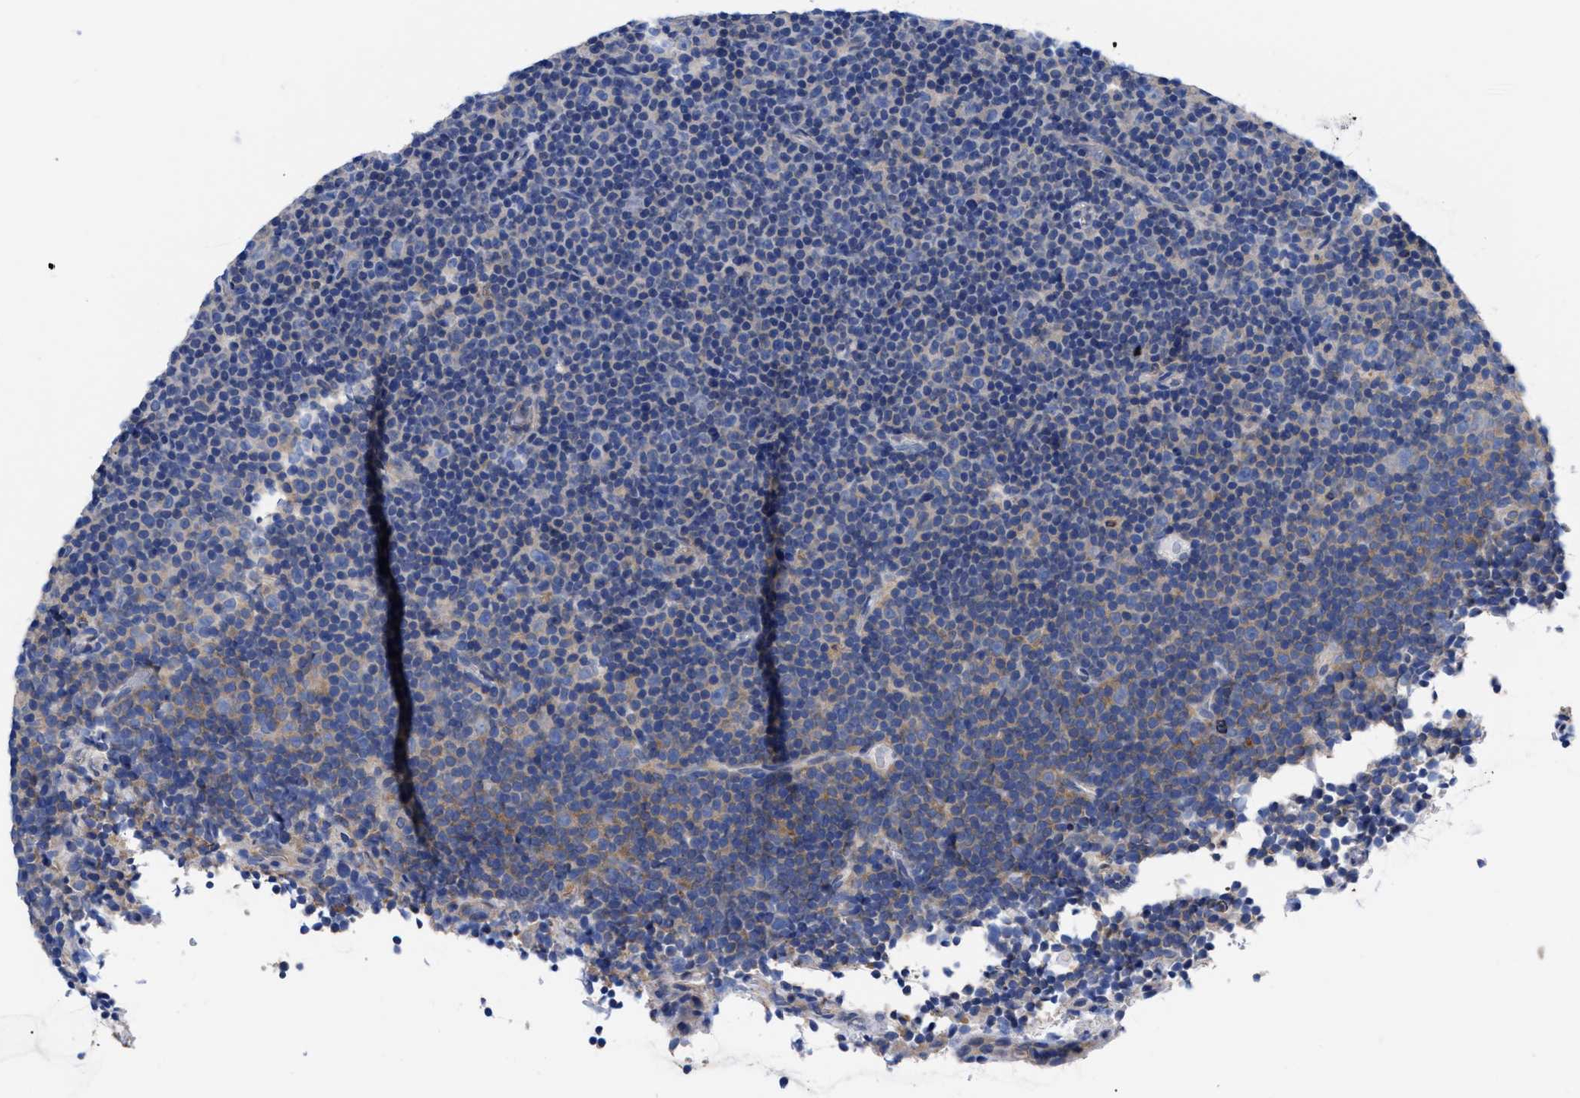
{"staining": {"intensity": "moderate", "quantity": "<25%", "location": "cytoplasmic/membranous"}, "tissue": "lymphoma", "cell_type": "Tumor cells", "image_type": "cancer", "snomed": [{"axis": "morphology", "description": "Malignant lymphoma, non-Hodgkin's type, Low grade"}, {"axis": "topography", "description": "Lymph node"}], "caption": "Protein staining by immunohistochemistry (IHC) reveals moderate cytoplasmic/membranous expression in about <25% of tumor cells in malignant lymphoma, non-Hodgkin's type (low-grade). (DAB IHC, brown staining for protein, blue staining for nuclei).", "gene": "RBKS", "patient": {"sex": "female", "age": 67}}